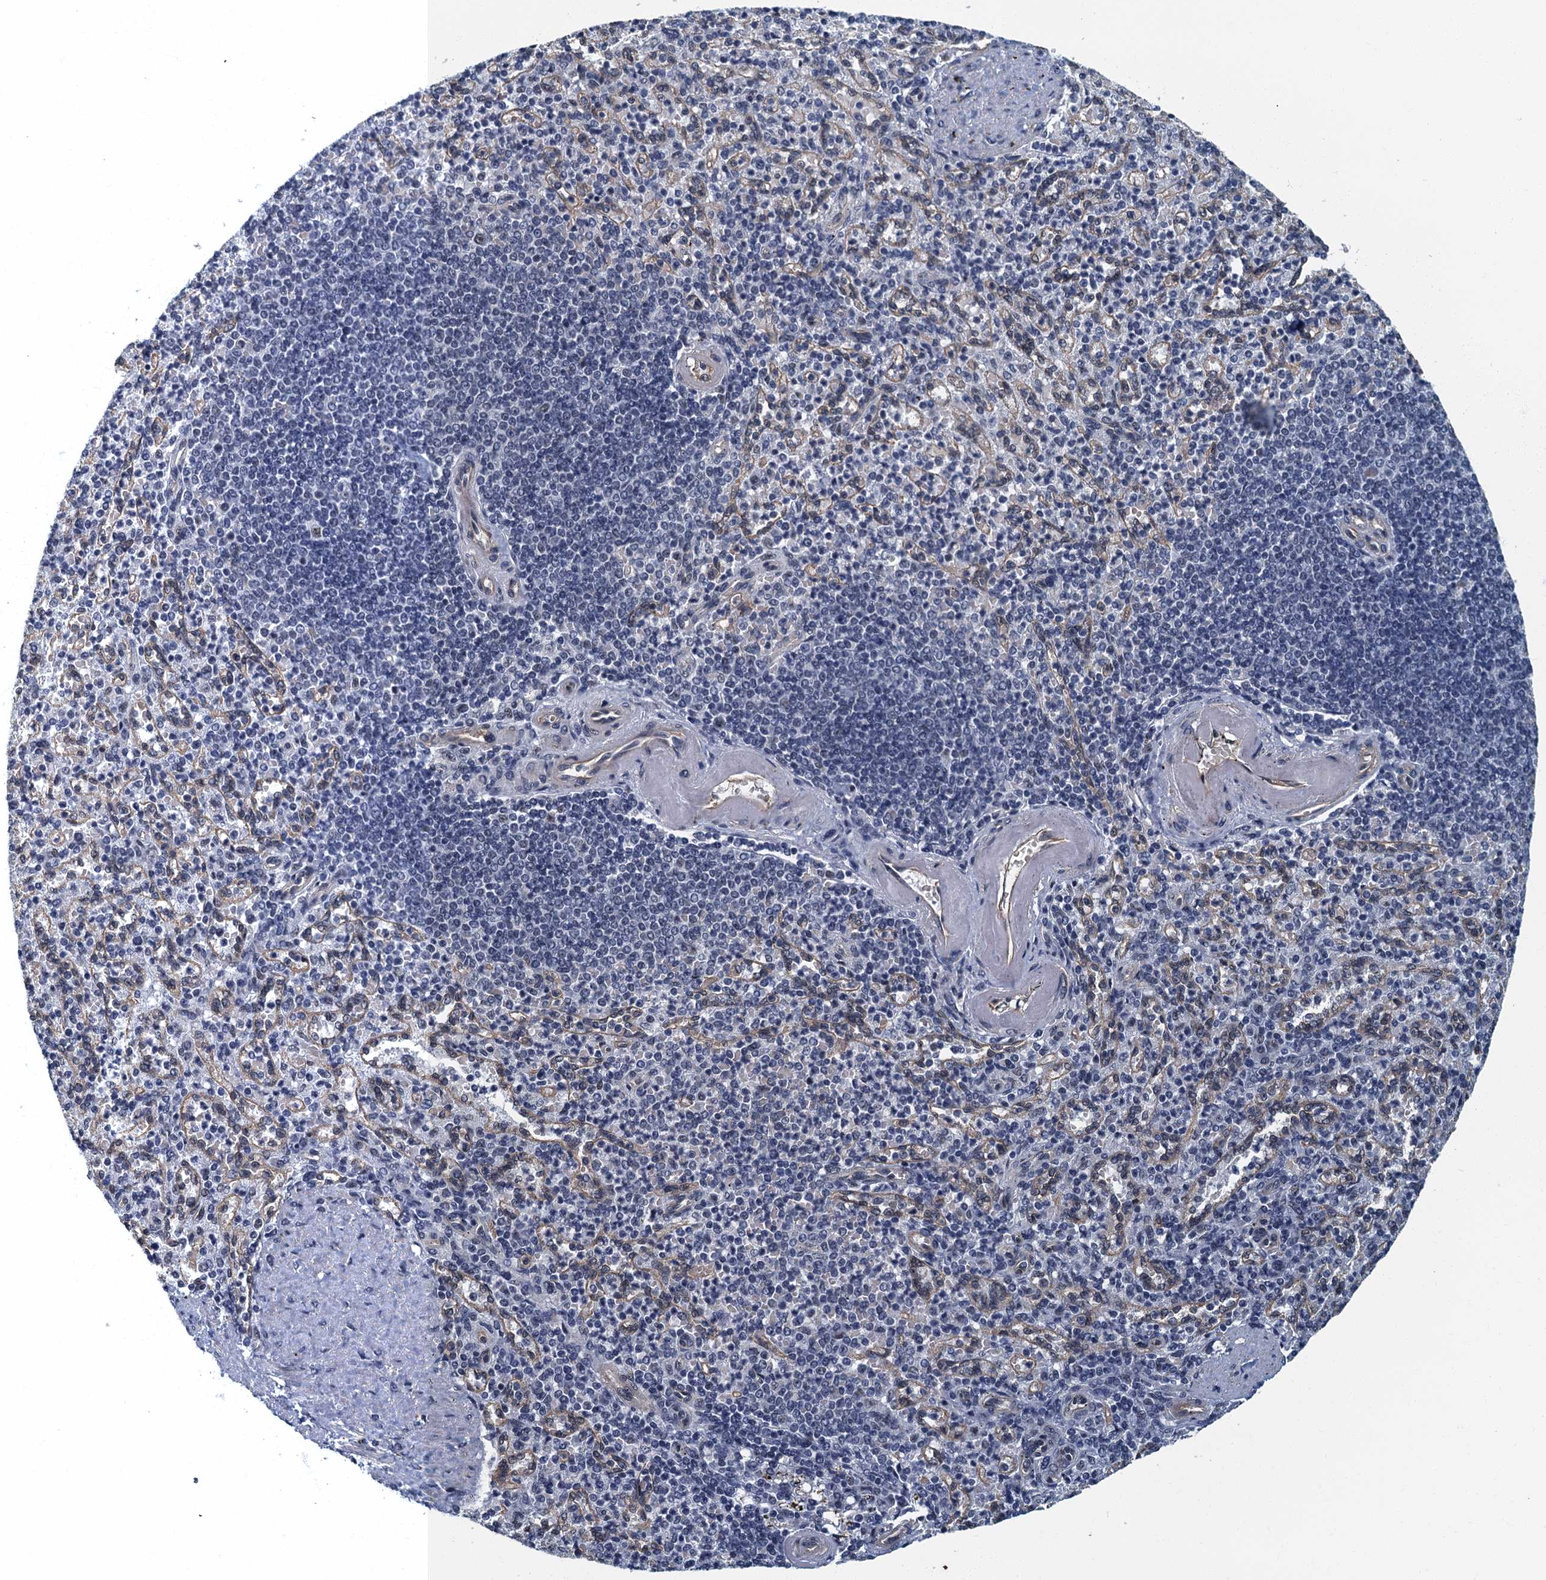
{"staining": {"intensity": "weak", "quantity": "<25%", "location": "nuclear"}, "tissue": "spleen", "cell_type": "Cells in red pulp", "image_type": "normal", "snomed": [{"axis": "morphology", "description": "Normal tissue, NOS"}, {"axis": "topography", "description": "Spleen"}], "caption": "Protein analysis of unremarkable spleen shows no significant positivity in cells in red pulp. Nuclei are stained in blue.", "gene": "GADL1", "patient": {"sex": "female", "age": 74}}